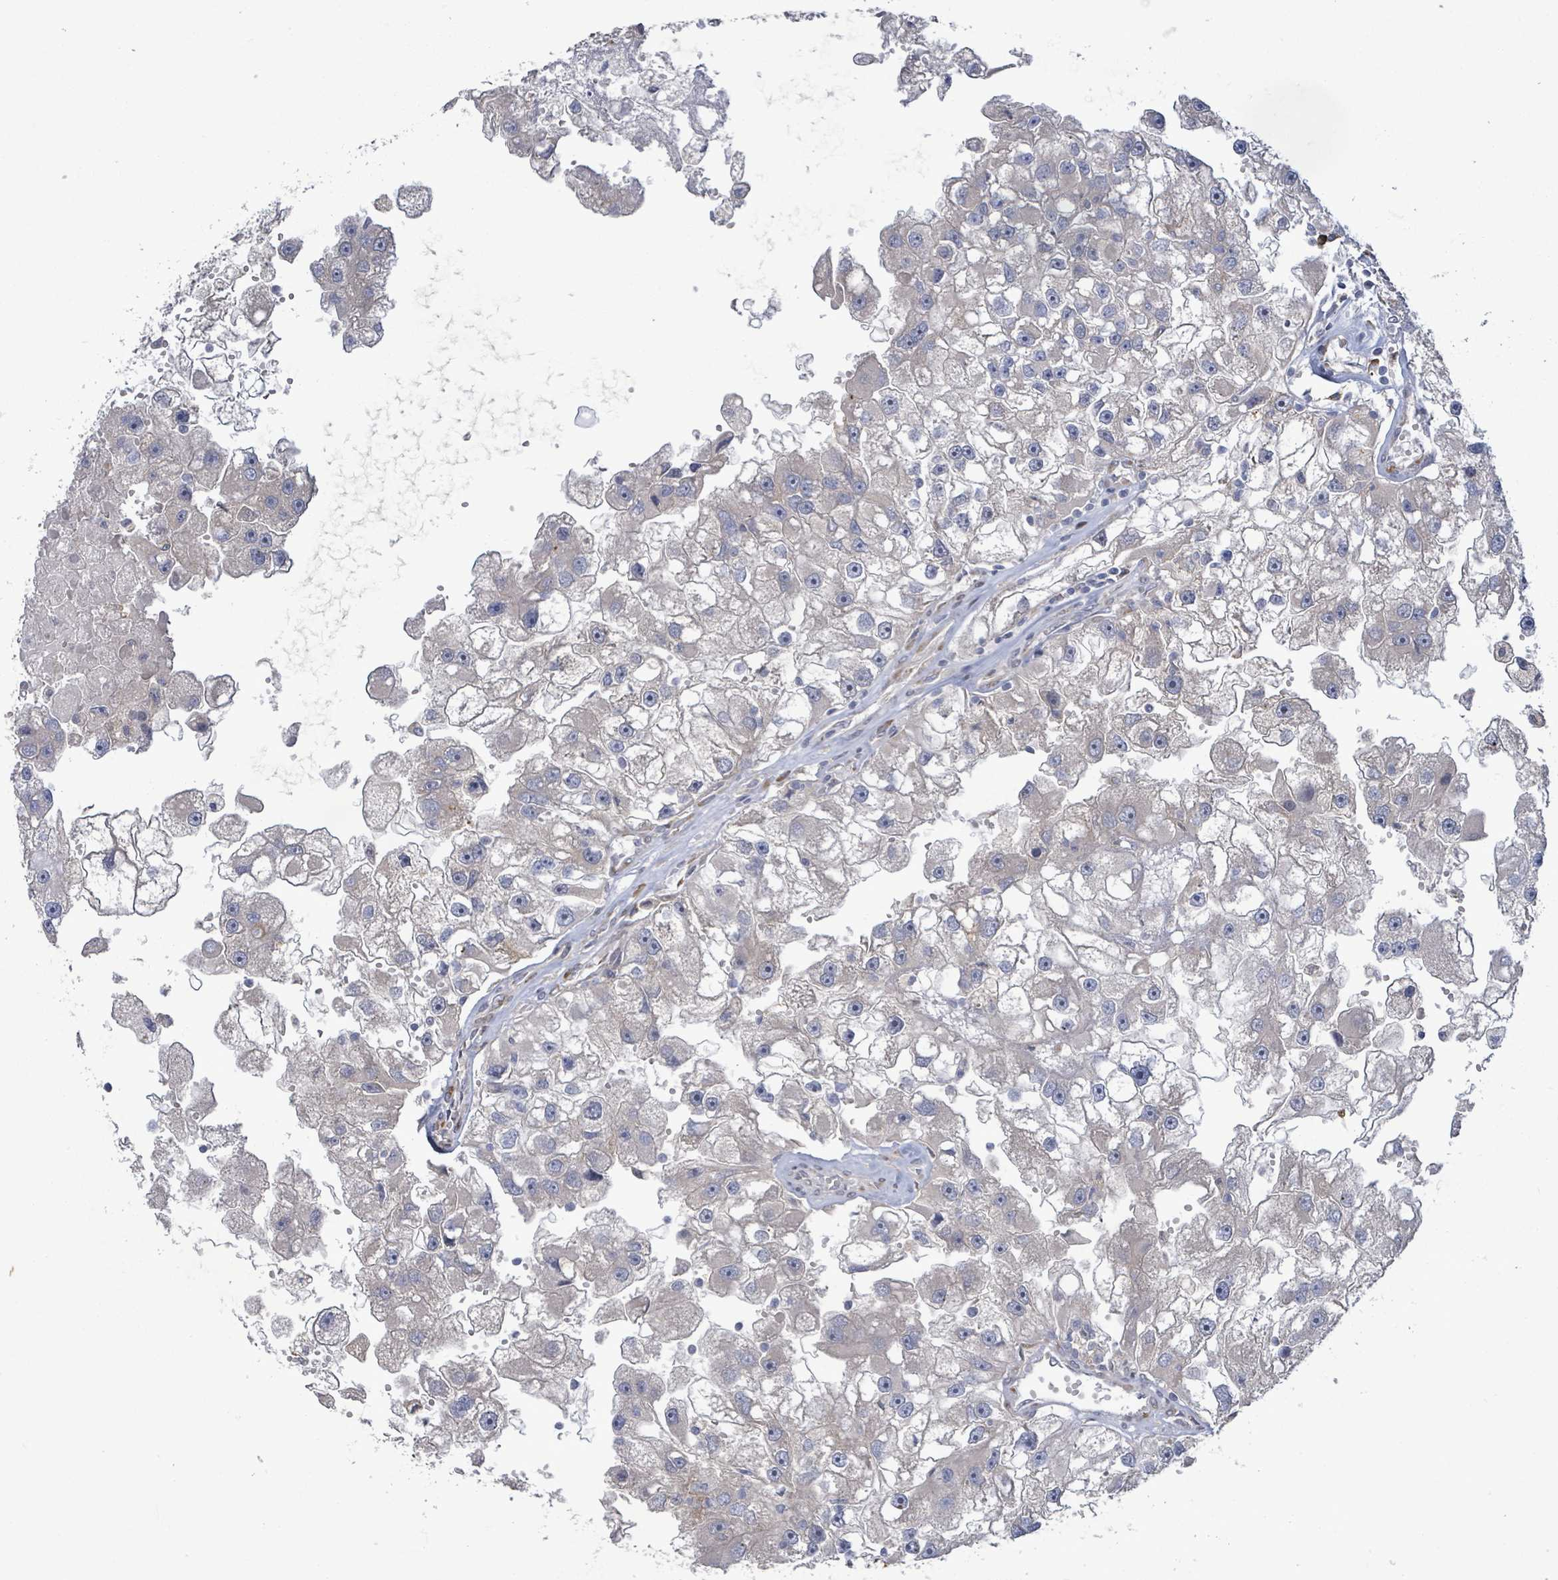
{"staining": {"intensity": "negative", "quantity": "none", "location": "none"}, "tissue": "renal cancer", "cell_type": "Tumor cells", "image_type": "cancer", "snomed": [{"axis": "morphology", "description": "Adenocarcinoma, NOS"}, {"axis": "topography", "description": "Kidney"}], "caption": "Renal cancer stained for a protein using immunohistochemistry (IHC) displays no expression tumor cells.", "gene": "SLIT3", "patient": {"sex": "male", "age": 63}}